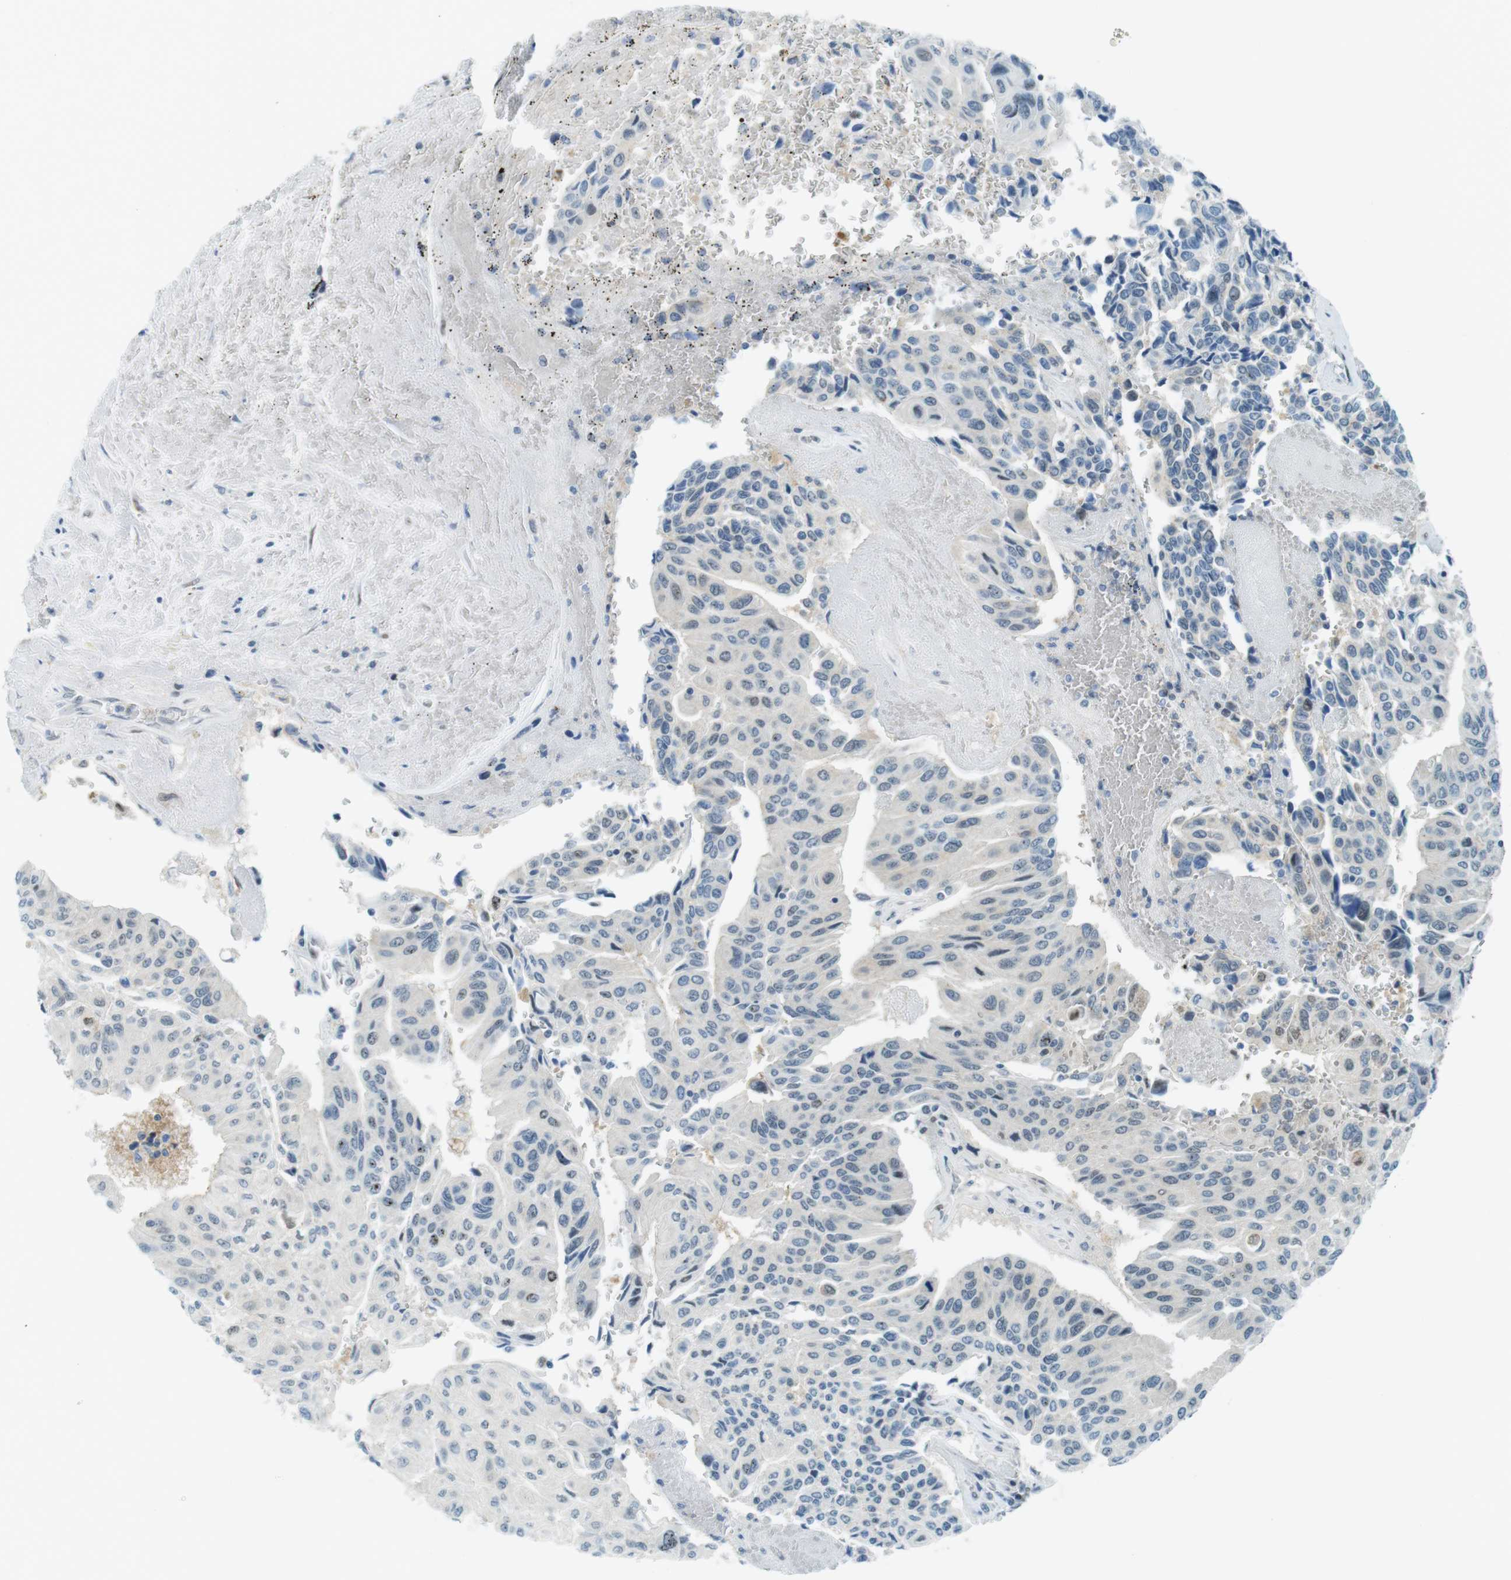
{"staining": {"intensity": "weak", "quantity": "<25%", "location": "nuclear"}, "tissue": "urothelial cancer", "cell_type": "Tumor cells", "image_type": "cancer", "snomed": [{"axis": "morphology", "description": "Urothelial carcinoma, High grade"}, {"axis": "topography", "description": "Urinary bladder"}], "caption": "An IHC photomicrograph of urothelial carcinoma (high-grade) is shown. There is no staining in tumor cells of urothelial carcinoma (high-grade).", "gene": "UBB", "patient": {"sex": "male", "age": 66}}